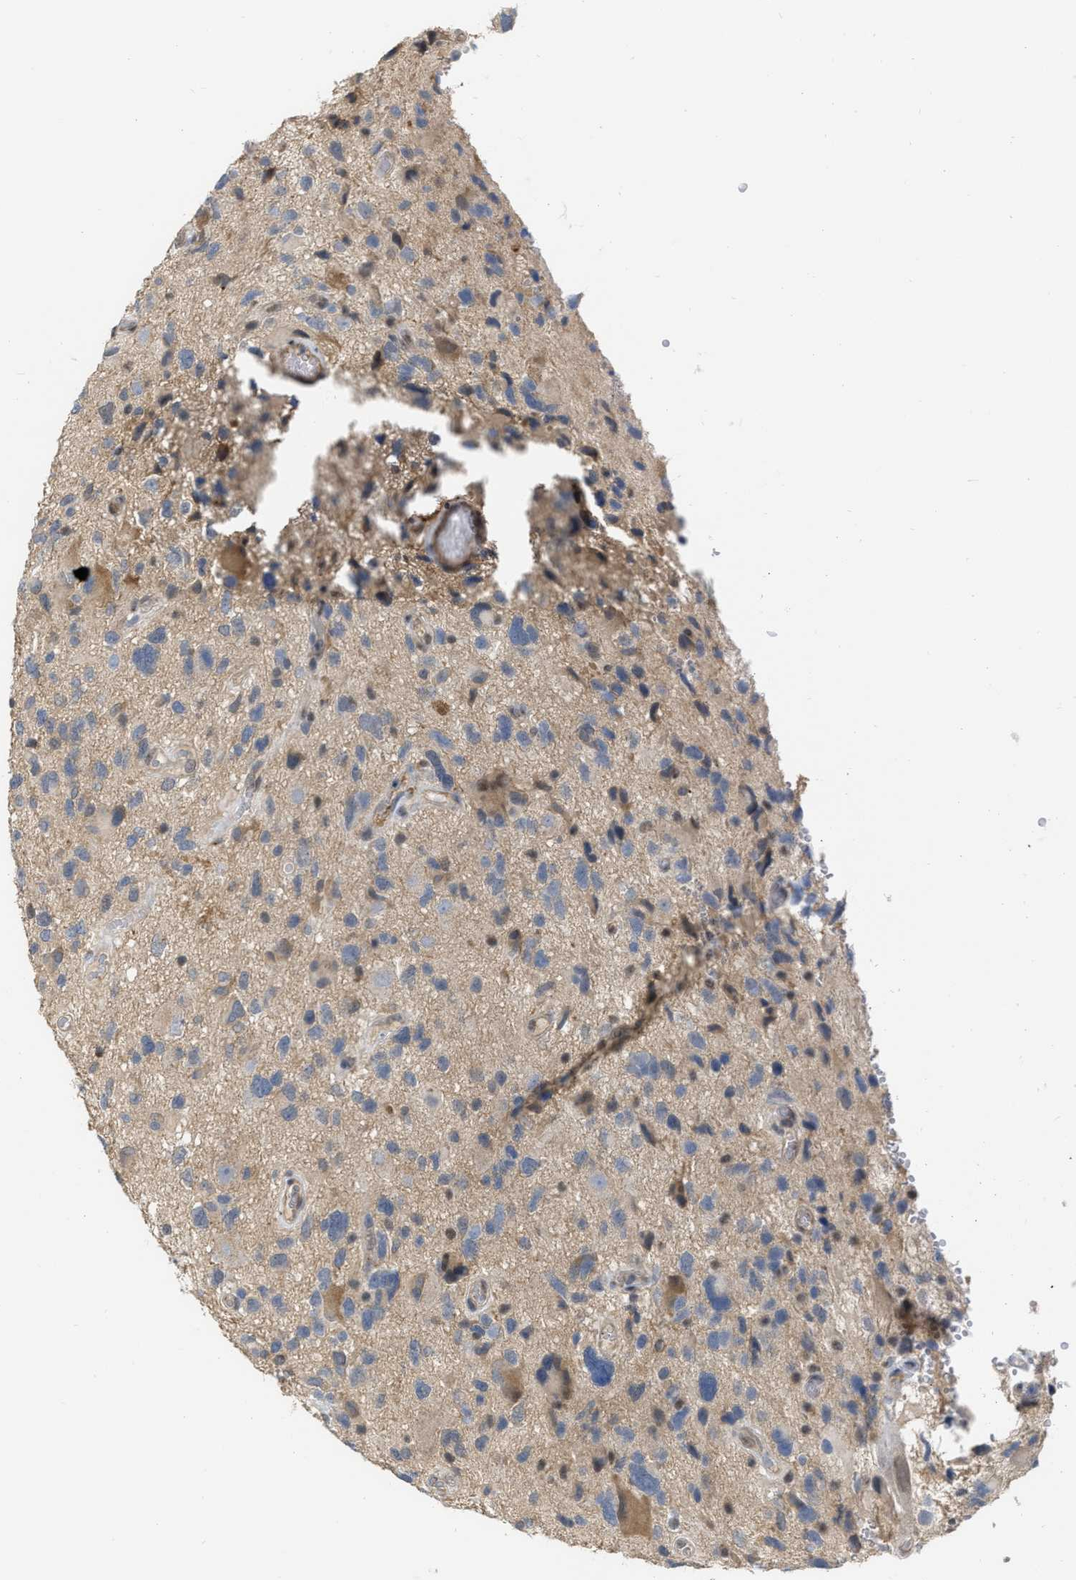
{"staining": {"intensity": "negative", "quantity": "none", "location": "none"}, "tissue": "glioma", "cell_type": "Tumor cells", "image_type": "cancer", "snomed": [{"axis": "morphology", "description": "Glioma, malignant, High grade"}, {"axis": "topography", "description": "Brain"}], "caption": "Malignant glioma (high-grade) was stained to show a protein in brown. There is no significant positivity in tumor cells.", "gene": "NAPEPLD", "patient": {"sex": "male", "age": 33}}